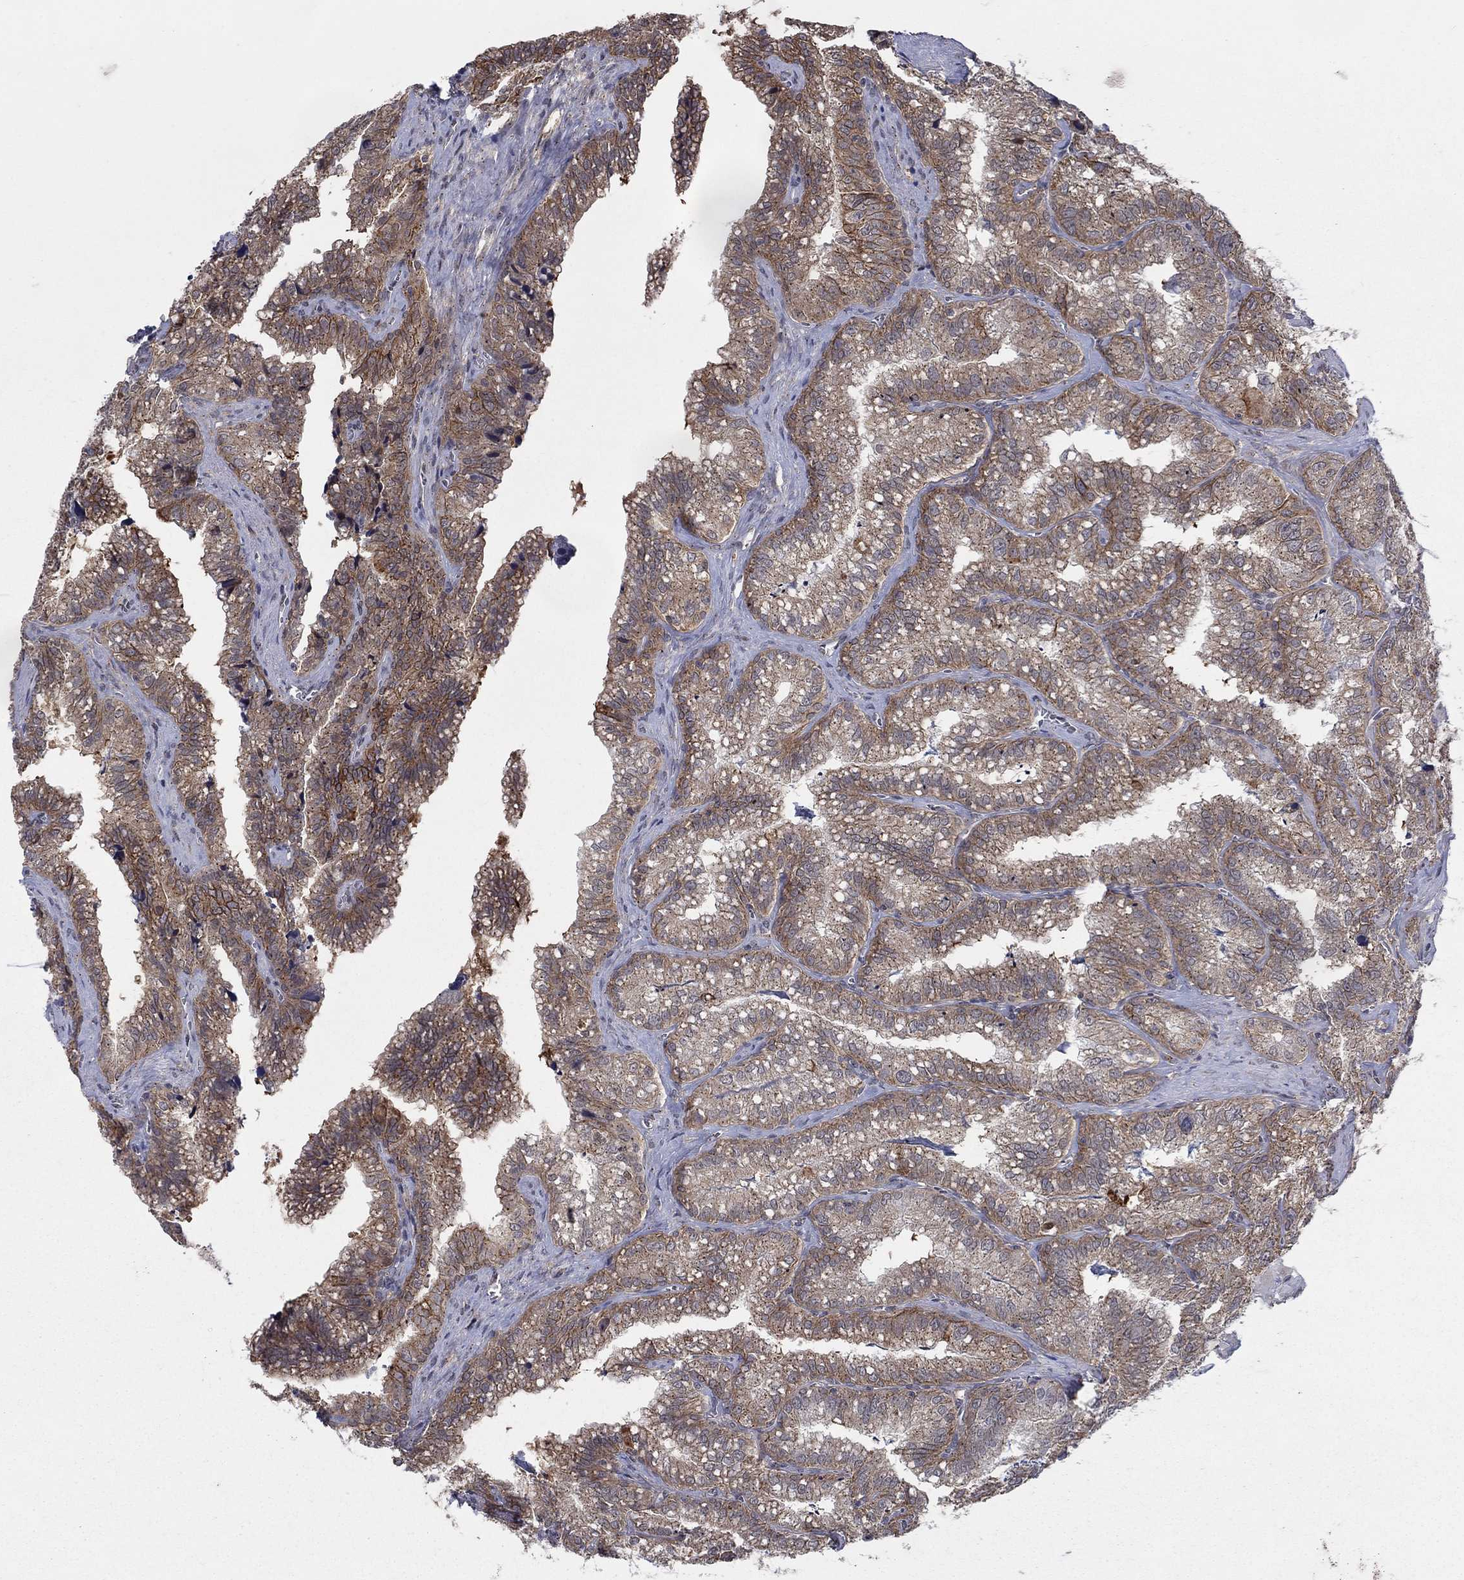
{"staining": {"intensity": "moderate", "quantity": "25%-75%", "location": "cytoplasmic/membranous"}, "tissue": "seminal vesicle", "cell_type": "Glandular cells", "image_type": "normal", "snomed": [{"axis": "morphology", "description": "Normal tissue, NOS"}, {"axis": "topography", "description": "Seminal veicle"}], "caption": "DAB immunohistochemical staining of normal seminal vesicle exhibits moderate cytoplasmic/membranous protein expression in approximately 25%-75% of glandular cells. Using DAB (brown) and hematoxylin (blue) stains, captured at high magnification using brightfield microscopy.", "gene": "SH3RF1", "patient": {"sex": "male", "age": 57}}